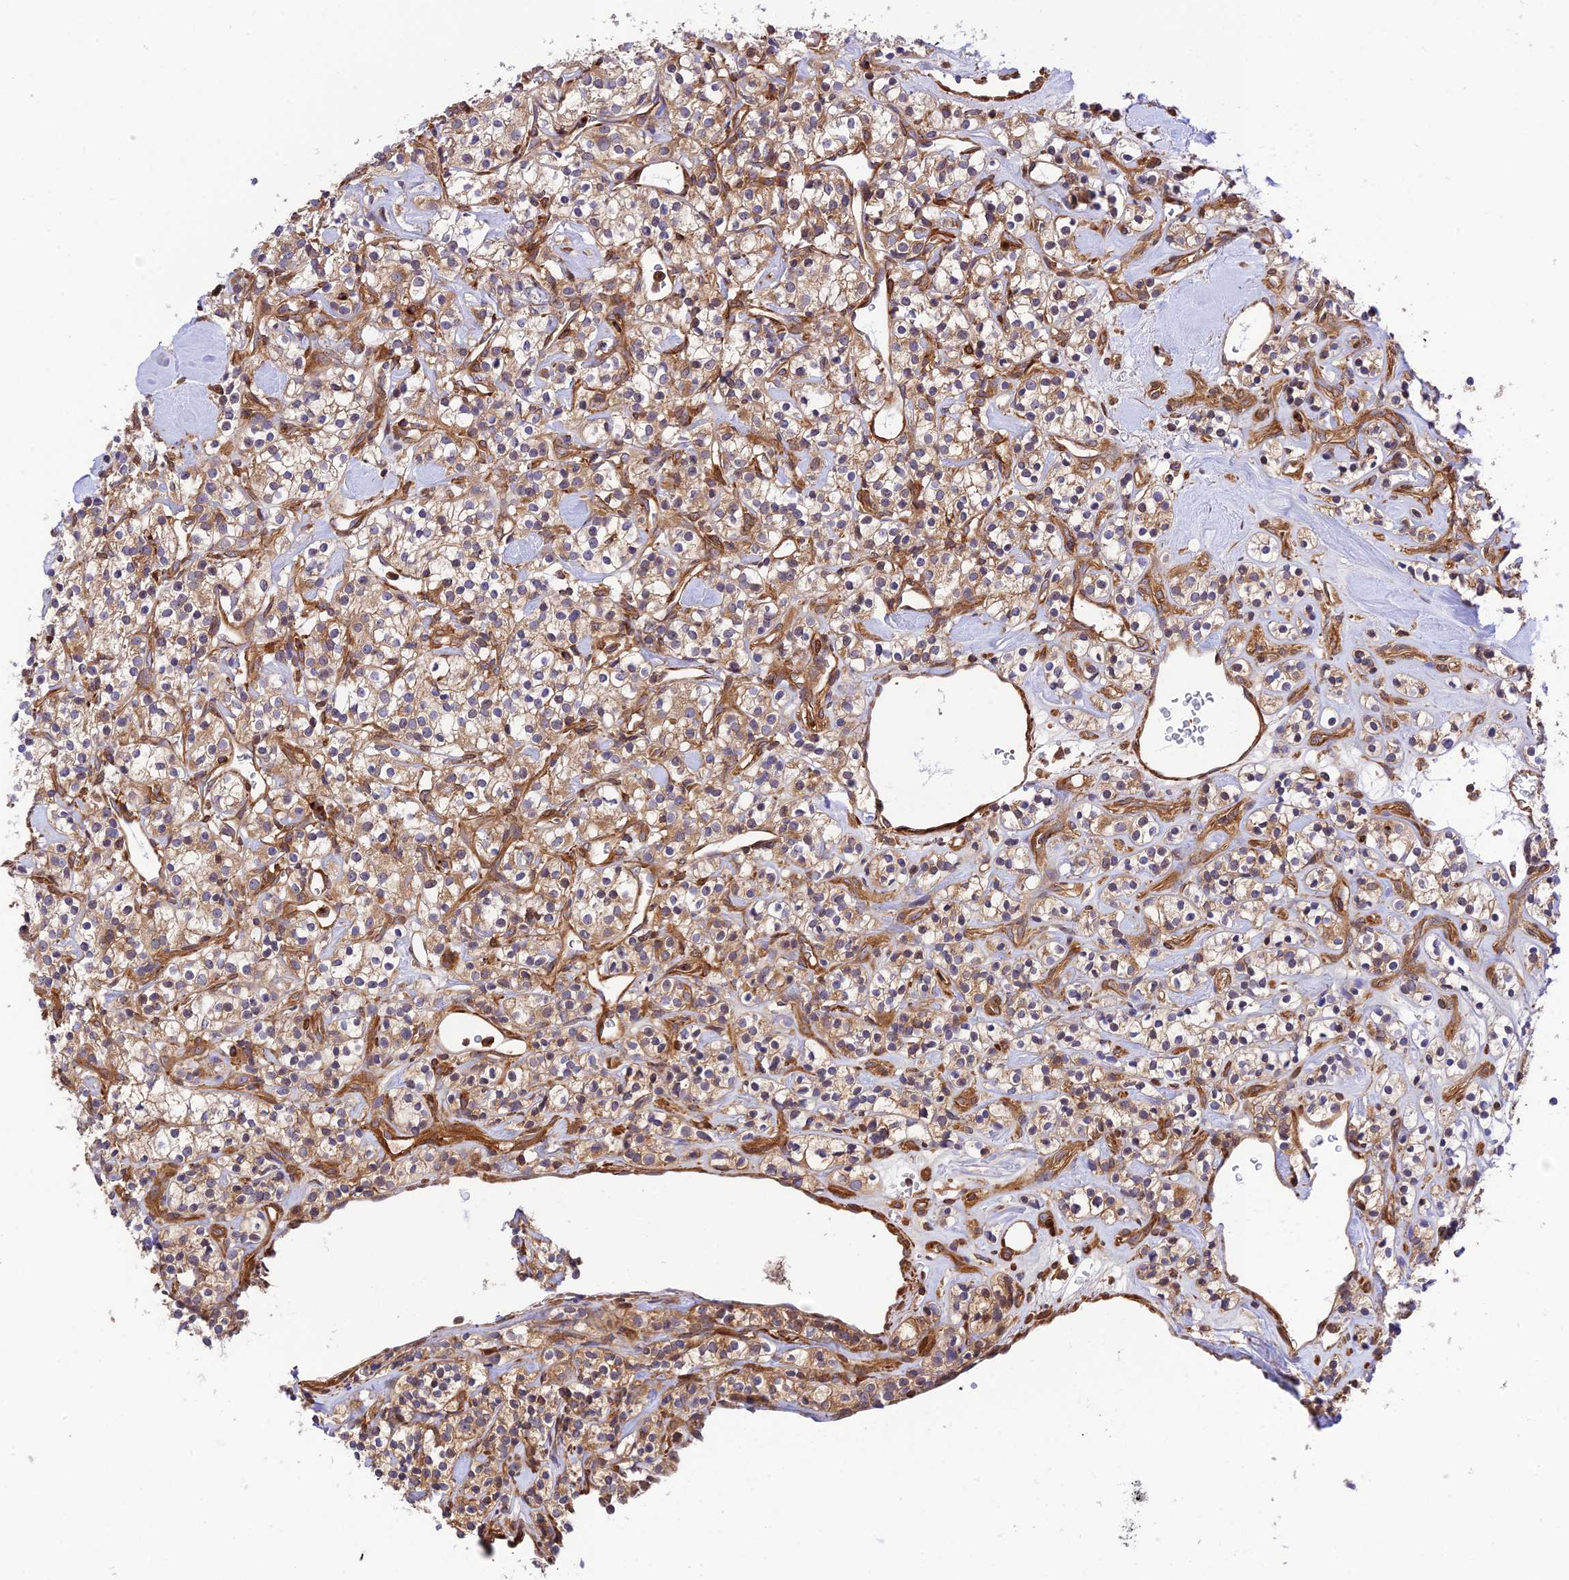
{"staining": {"intensity": "weak", "quantity": "25%-75%", "location": "cytoplasmic/membranous"}, "tissue": "renal cancer", "cell_type": "Tumor cells", "image_type": "cancer", "snomed": [{"axis": "morphology", "description": "Adenocarcinoma, NOS"}, {"axis": "topography", "description": "Kidney"}], "caption": "A brown stain labels weak cytoplasmic/membranous expression of a protein in renal cancer tumor cells. Using DAB (3,3'-diaminobenzidine) (brown) and hematoxylin (blue) stains, captured at high magnification using brightfield microscopy.", "gene": "EVI5L", "patient": {"sex": "male", "age": 77}}